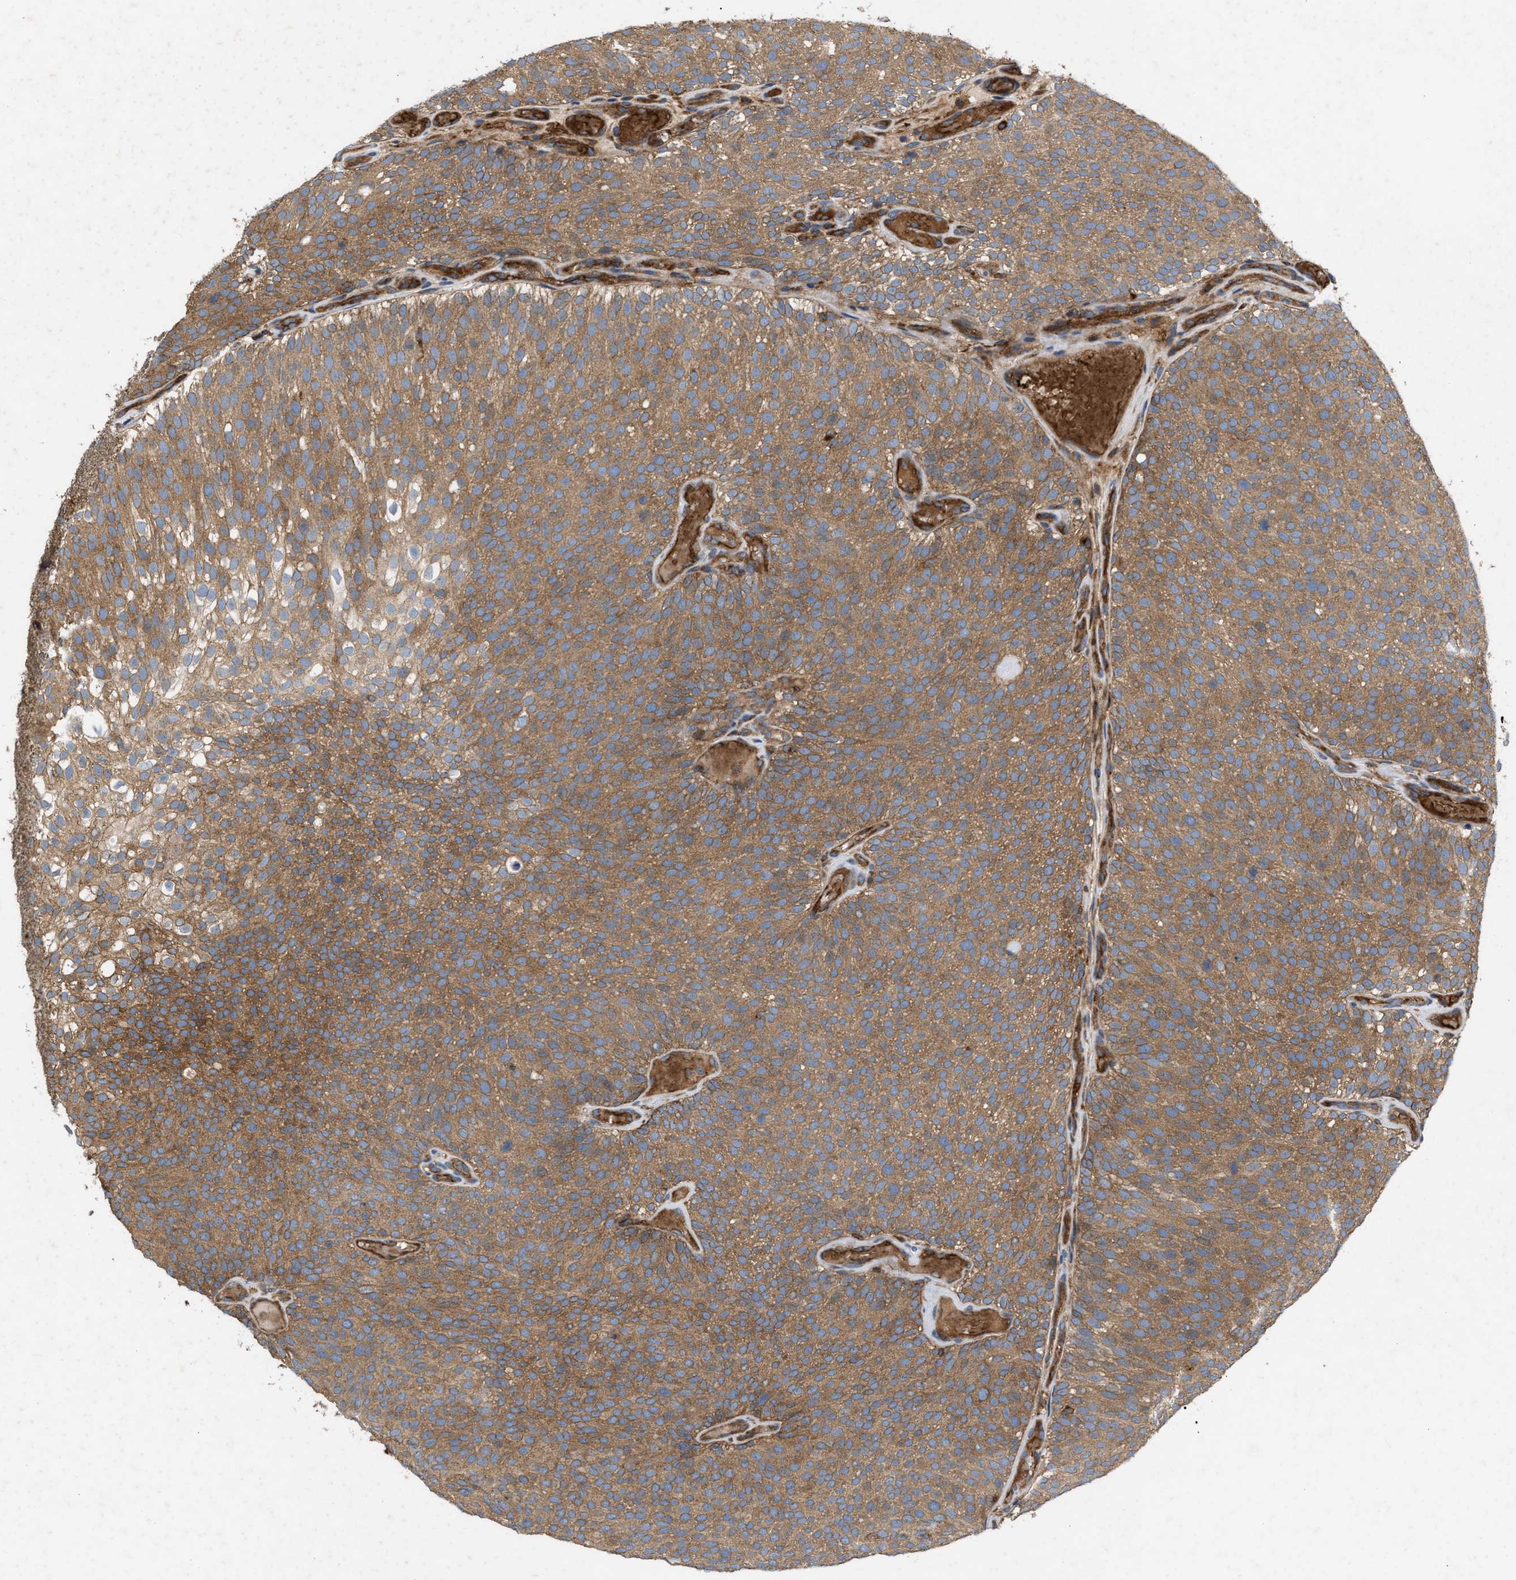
{"staining": {"intensity": "moderate", "quantity": ">75%", "location": "cytoplasmic/membranous"}, "tissue": "urothelial cancer", "cell_type": "Tumor cells", "image_type": "cancer", "snomed": [{"axis": "morphology", "description": "Urothelial carcinoma, Low grade"}, {"axis": "topography", "description": "Urinary bladder"}], "caption": "Urothelial cancer tissue reveals moderate cytoplasmic/membranous expression in about >75% of tumor cells", "gene": "GCC1", "patient": {"sex": "male", "age": 78}}